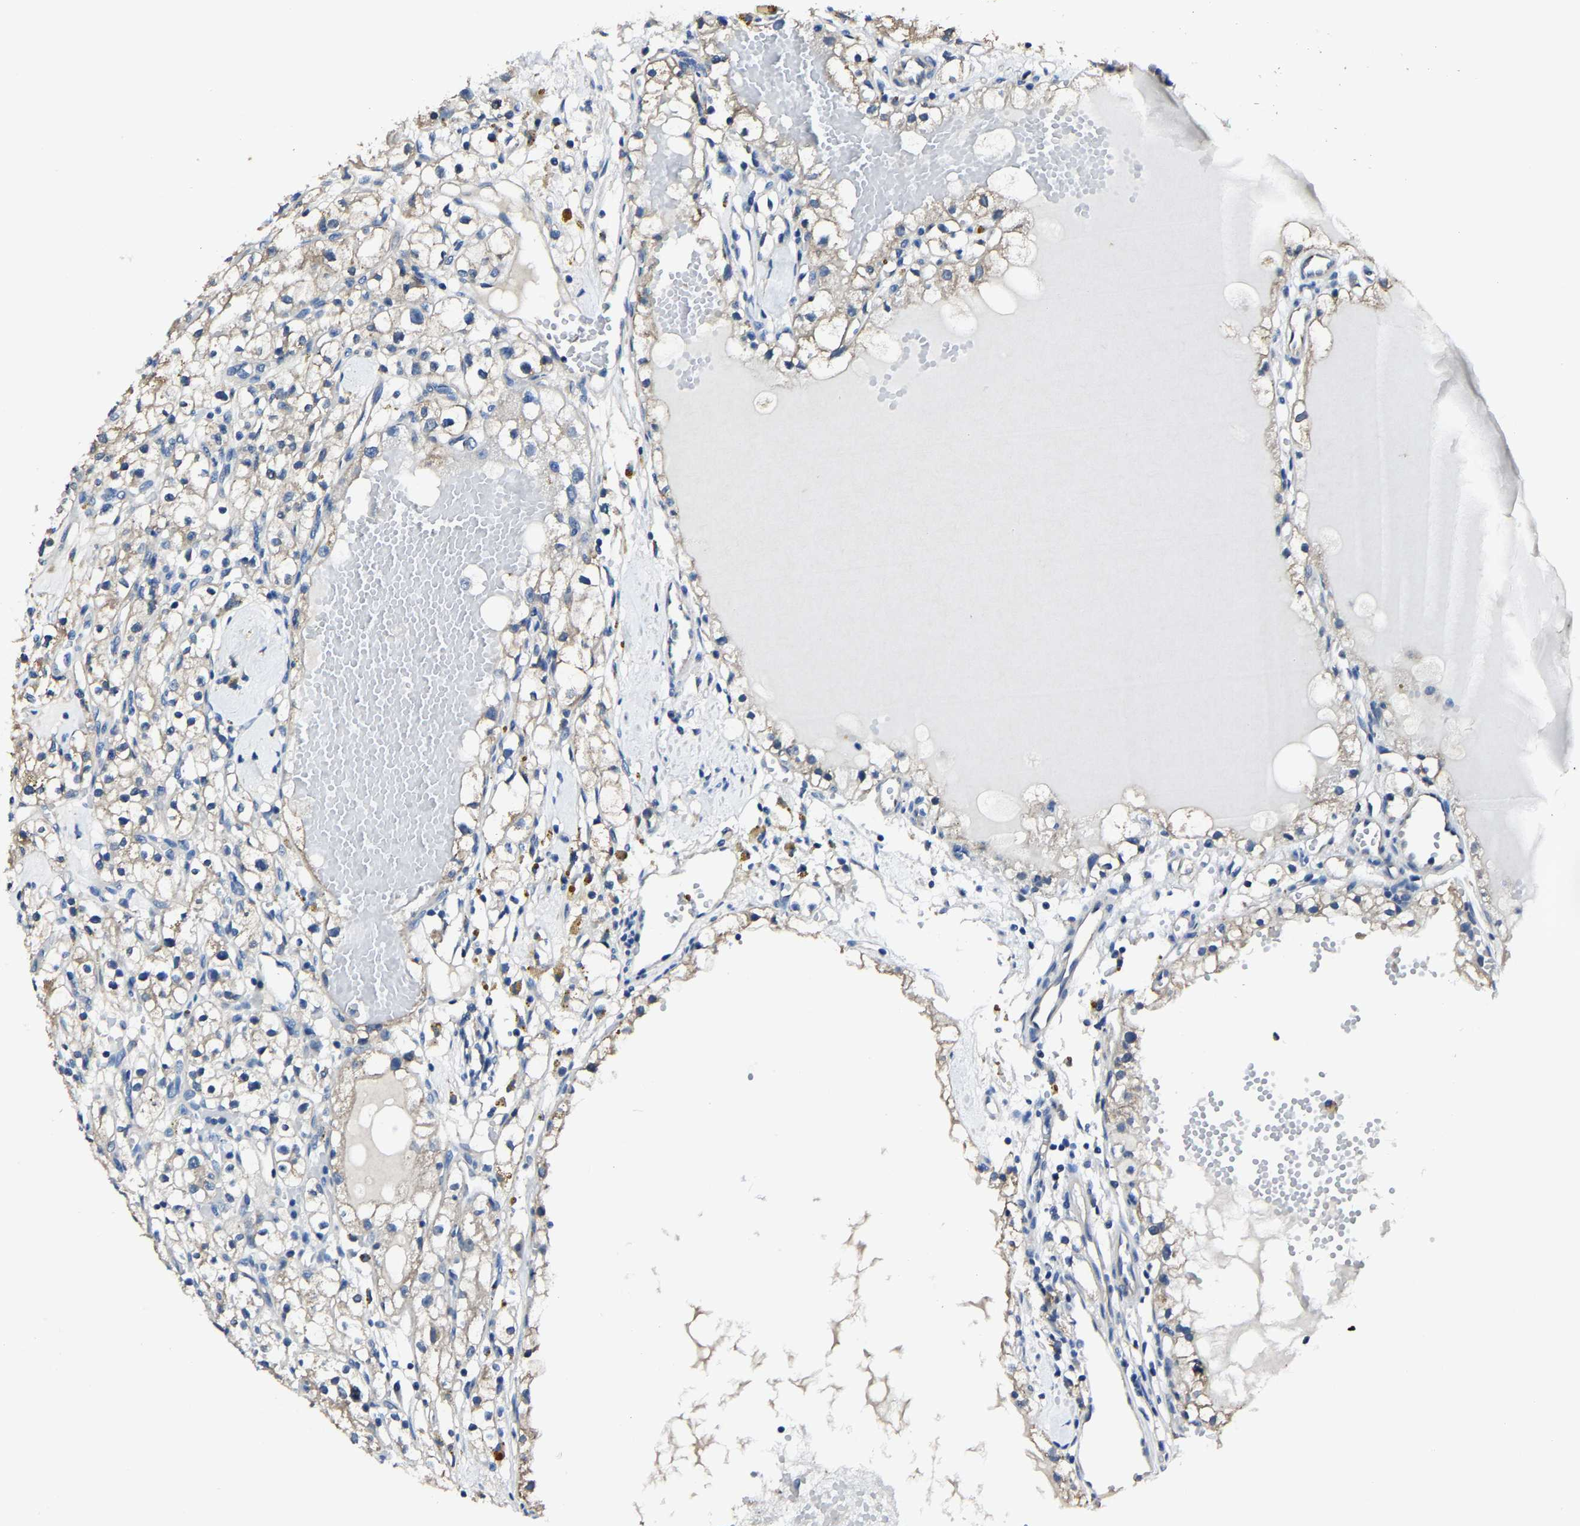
{"staining": {"intensity": "weak", "quantity": "25%-75%", "location": "cytoplasmic/membranous"}, "tissue": "renal cancer", "cell_type": "Tumor cells", "image_type": "cancer", "snomed": [{"axis": "morphology", "description": "Adenocarcinoma, NOS"}, {"axis": "topography", "description": "Kidney"}], "caption": "IHC of human adenocarcinoma (renal) shows low levels of weak cytoplasmic/membranous expression in about 25%-75% of tumor cells.", "gene": "STRBP", "patient": {"sex": "male", "age": 56}}